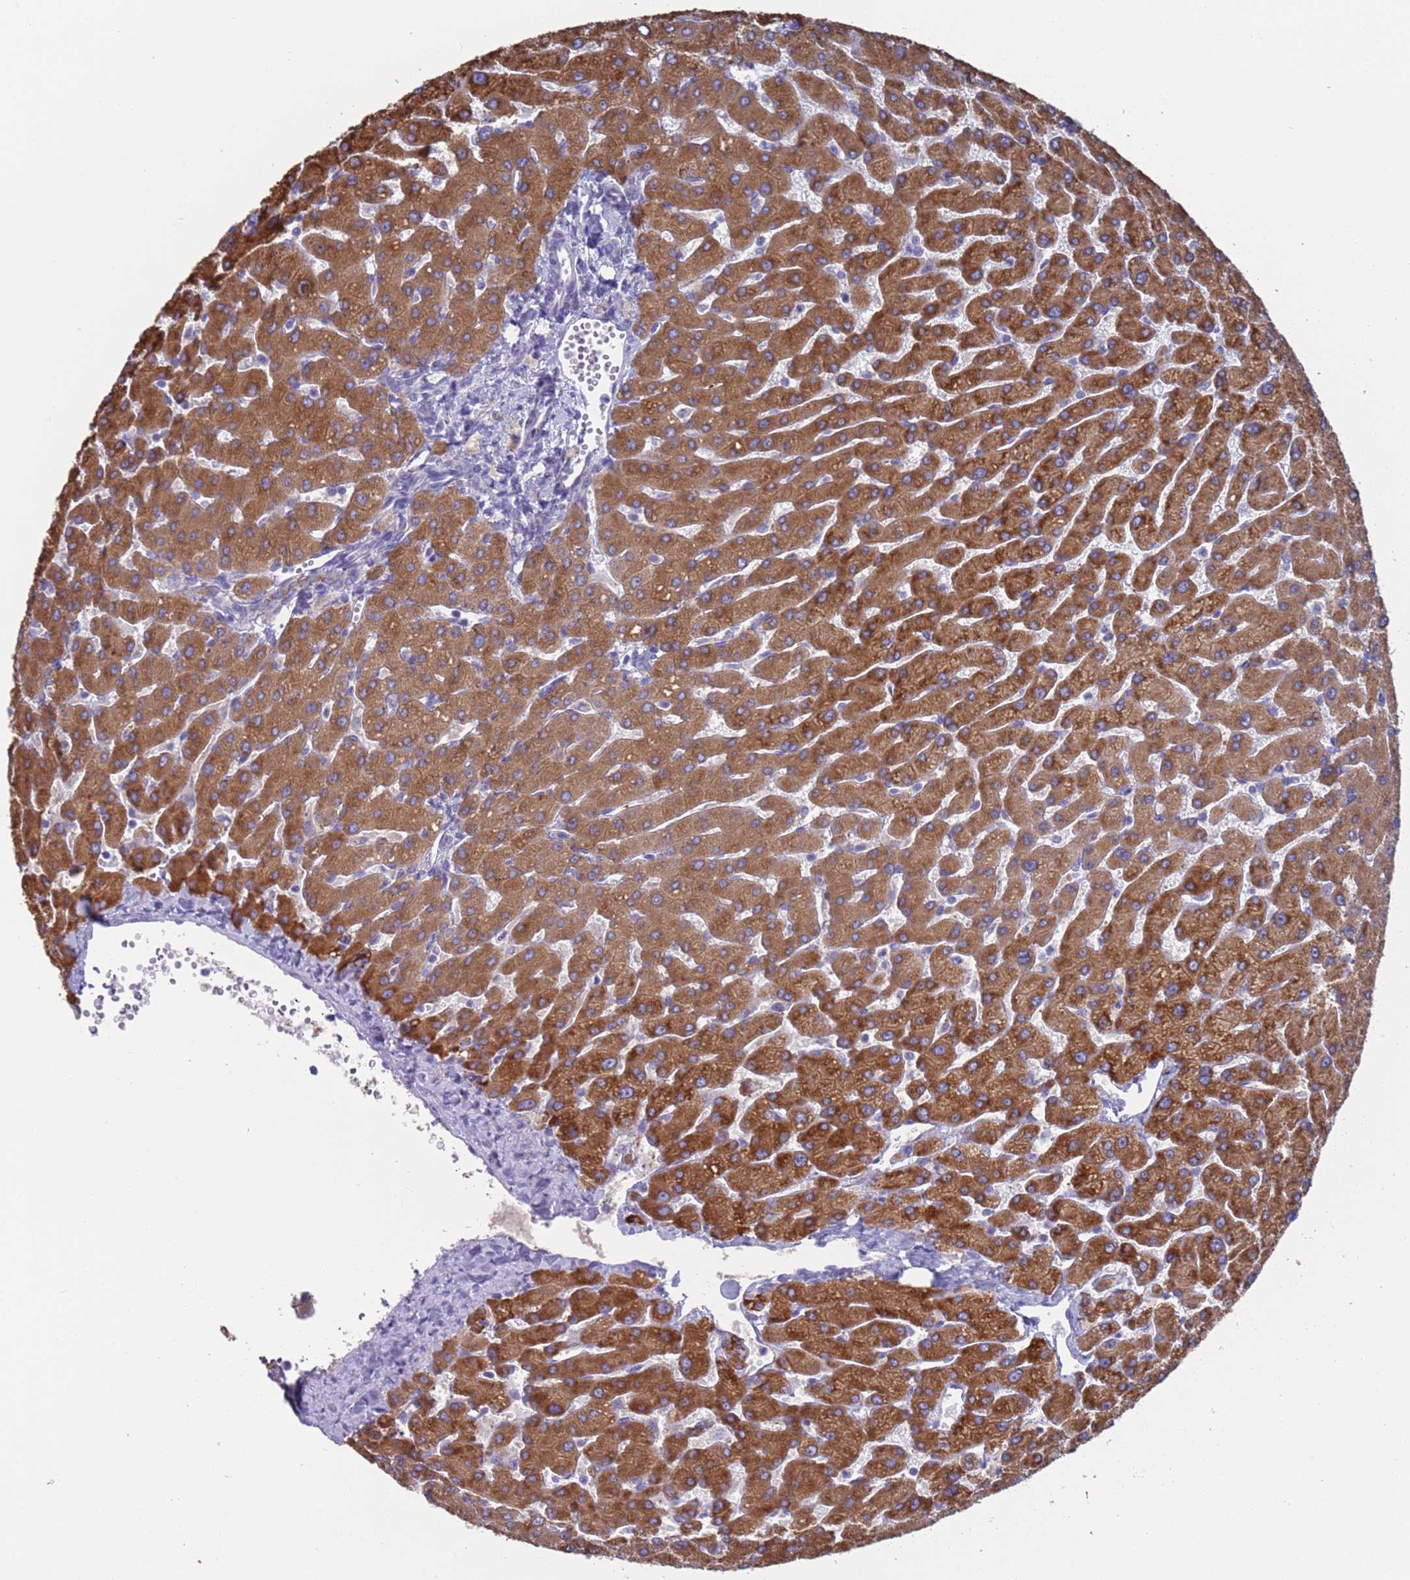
{"staining": {"intensity": "negative", "quantity": "none", "location": "none"}, "tissue": "liver", "cell_type": "Cholangiocytes", "image_type": "normal", "snomed": [{"axis": "morphology", "description": "Normal tissue, NOS"}, {"axis": "topography", "description": "Liver"}], "caption": "This is an immunohistochemistry photomicrograph of unremarkable liver. There is no expression in cholangiocytes.", "gene": "PET117", "patient": {"sex": "male", "age": 55}}